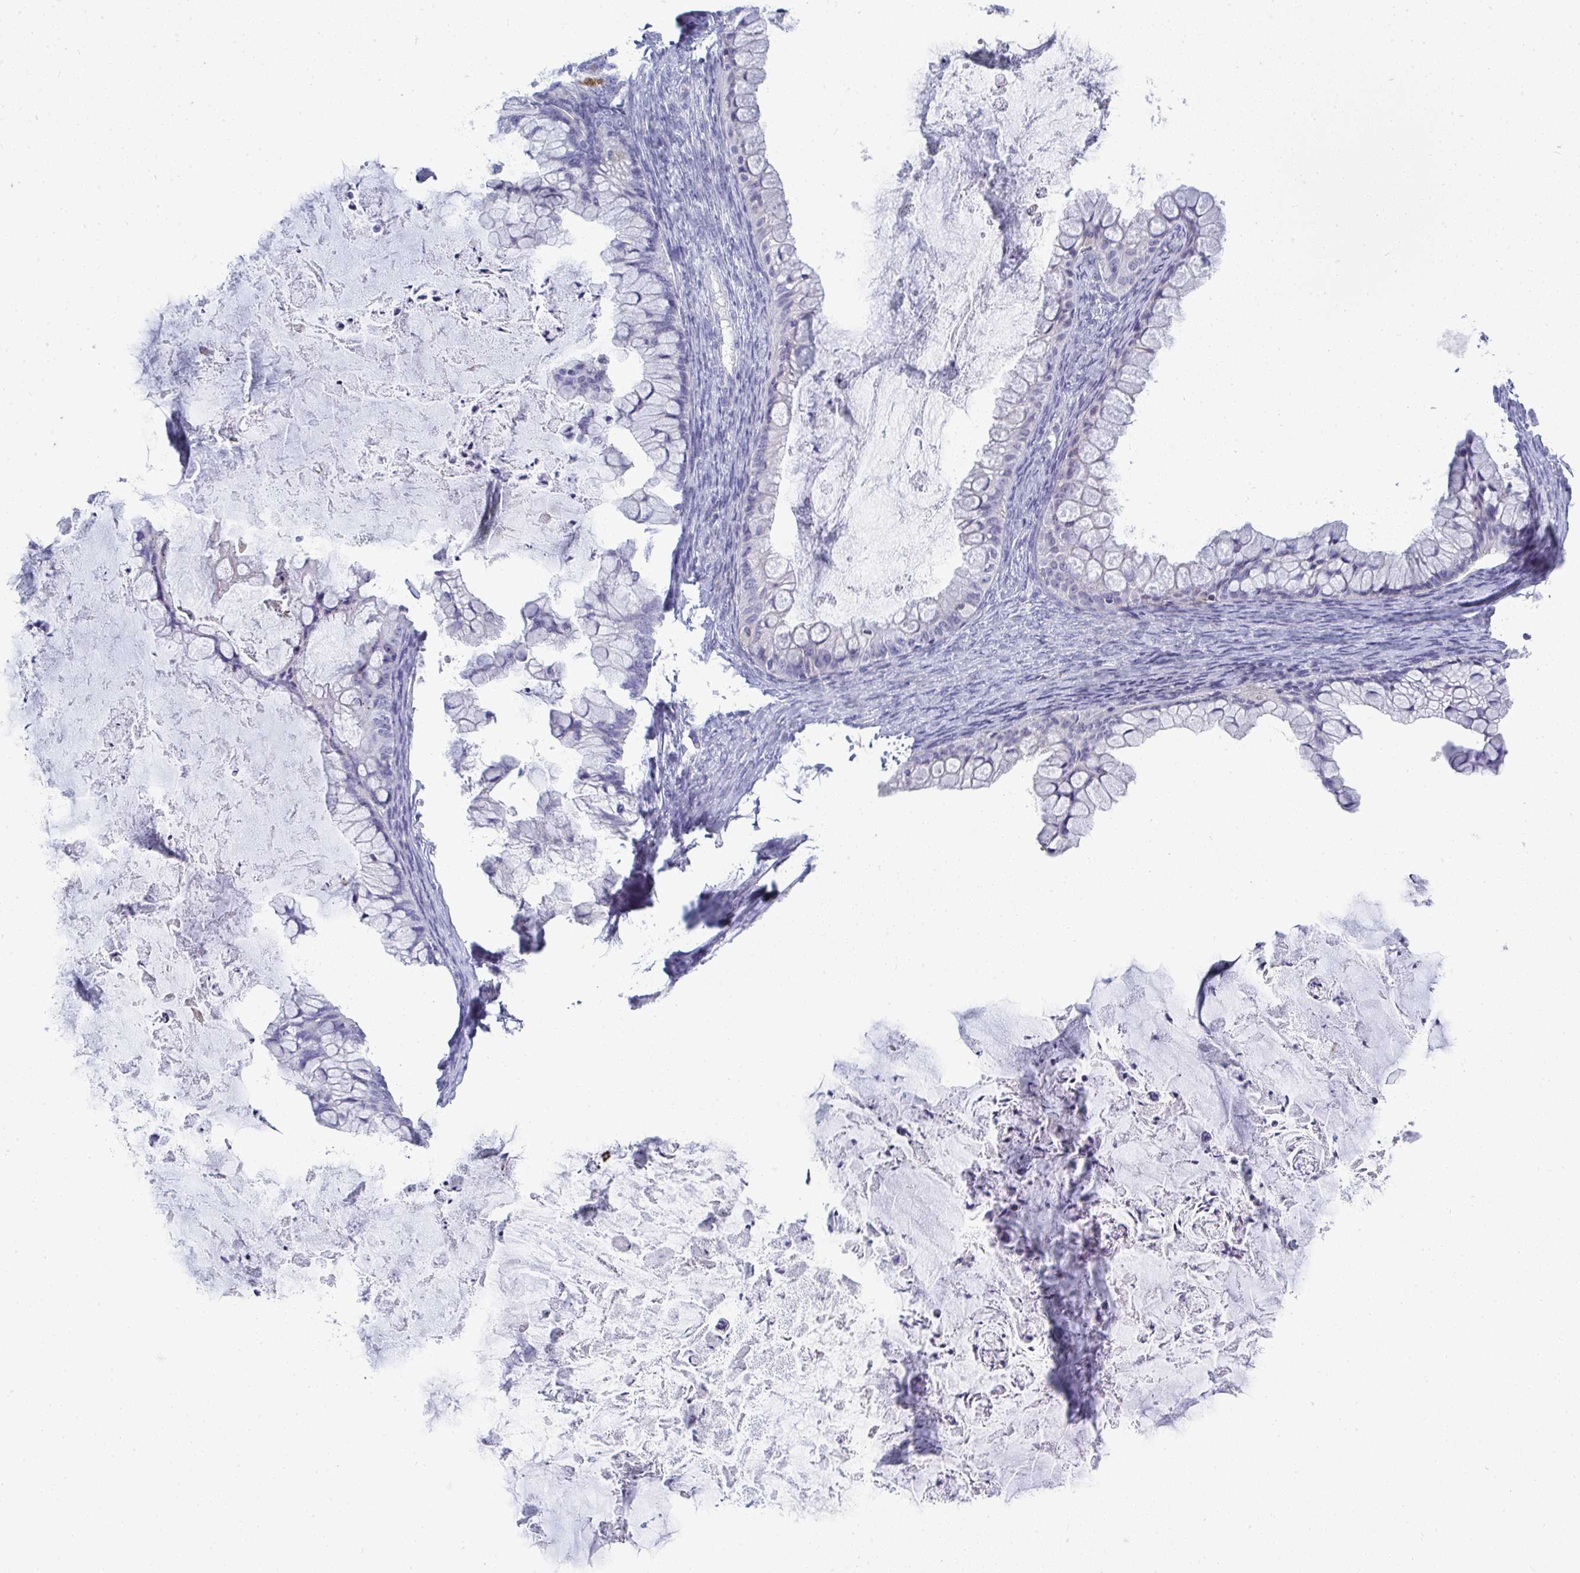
{"staining": {"intensity": "negative", "quantity": "none", "location": "none"}, "tissue": "ovarian cancer", "cell_type": "Tumor cells", "image_type": "cancer", "snomed": [{"axis": "morphology", "description": "Cystadenocarcinoma, mucinous, NOS"}, {"axis": "topography", "description": "Ovary"}], "caption": "This is an IHC micrograph of ovarian cancer. There is no positivity in tumor cells.", "gene": "TMEM82", "patient": {"sex": "female", "age": 35}}